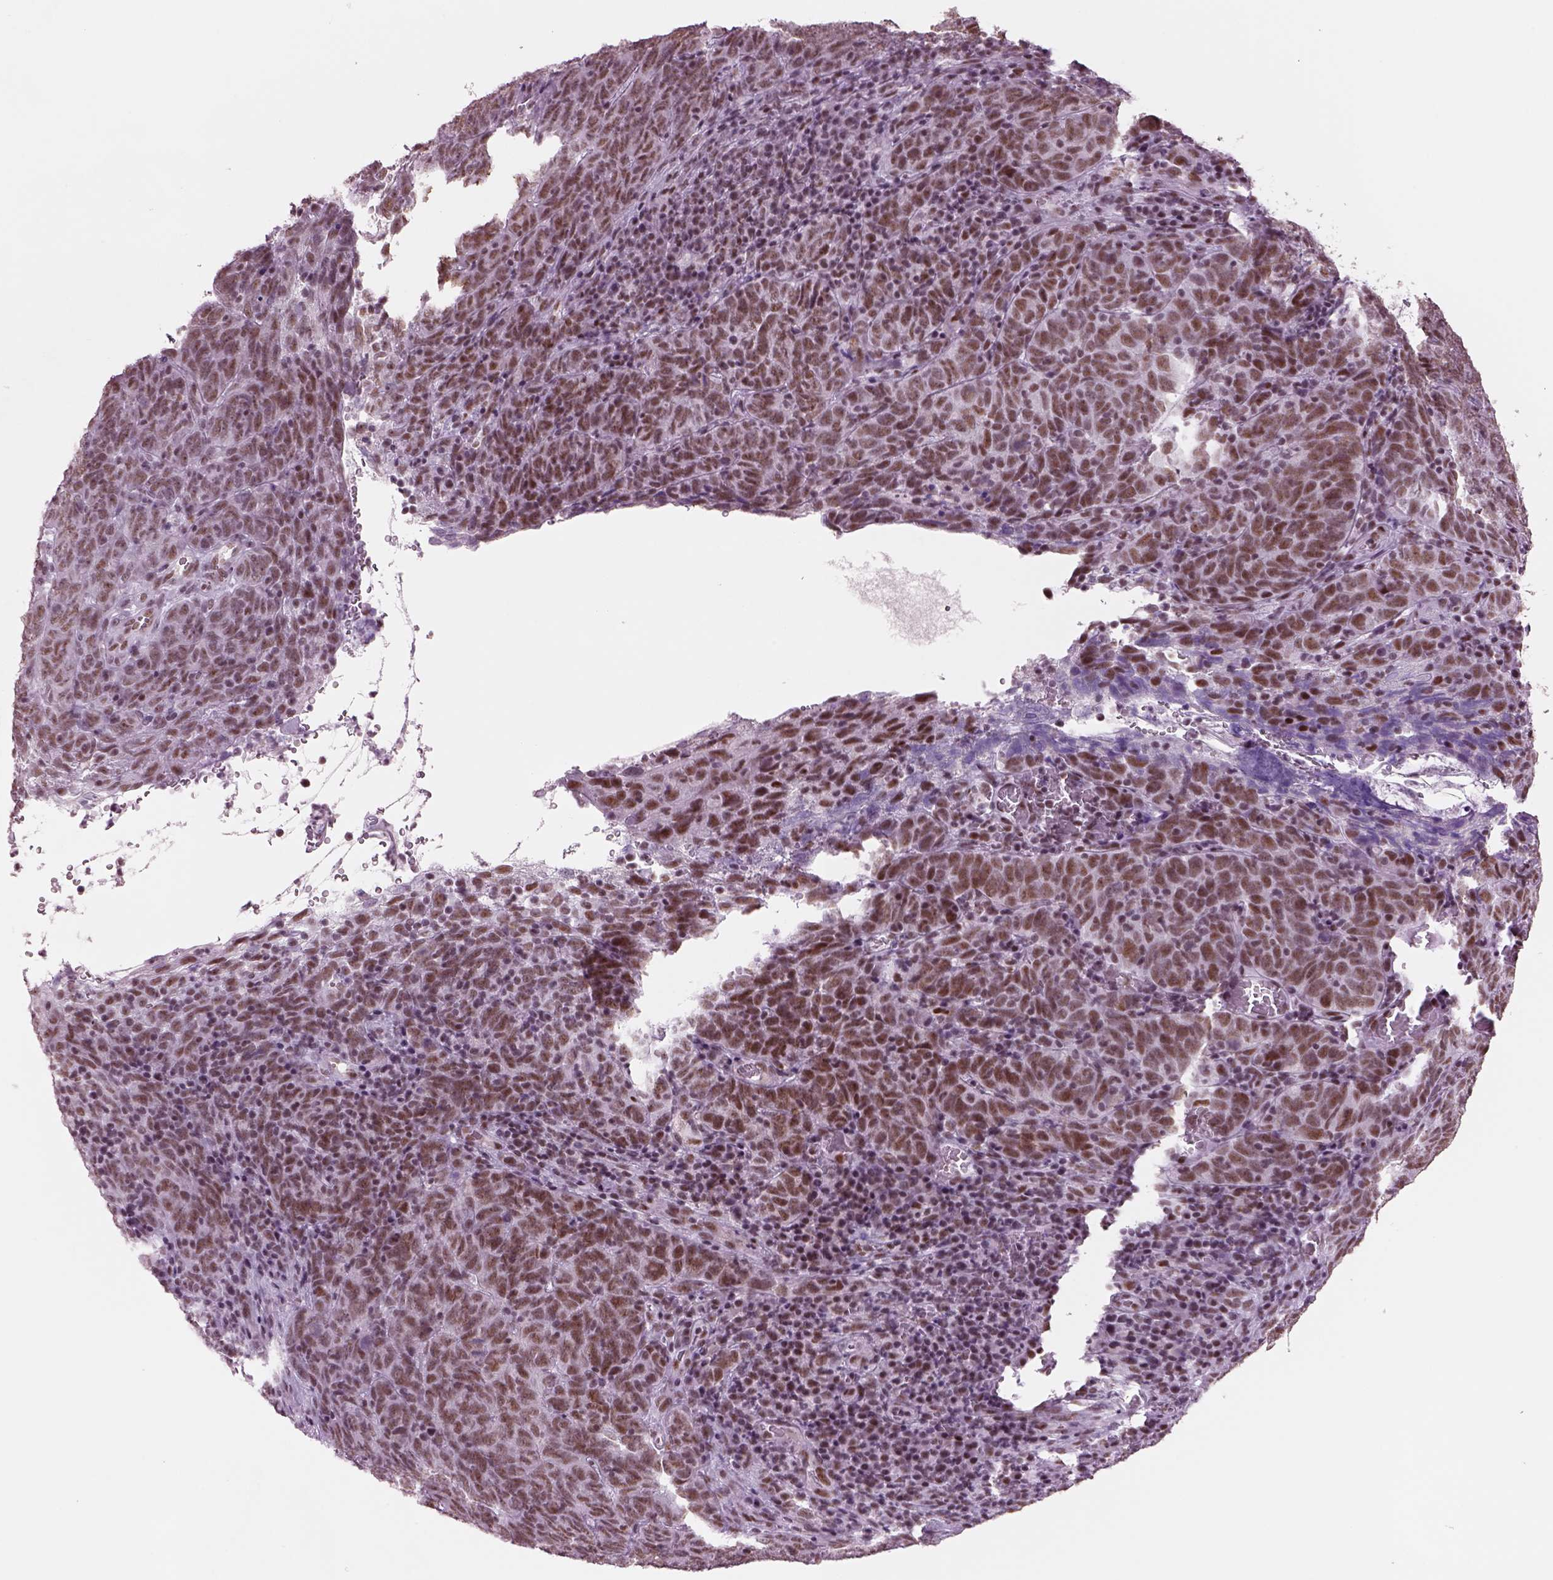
{"staining": {"intensity": "moderate", "quantity": ">75%", "location": "nuclear"}, "tissue": "skin cancer", "cell_type": "Tumor cells", "image_type": "cancer", "snomed": [{"axis": "morphology", "description": "Squamous cell carcinoma, NOS"}, {"axis": "topography", "description": "Skin"}, {"axis": "topography", "description": "Anal"}], "caption": "The photomicrograph reveals a brown stain indicating the presence of a protein in the nuclear of tumor cells in skin cancer (squamous cell carcinoma).", "gene": "SEPHS1", "patient": {"sex": "female", "age": 51}}